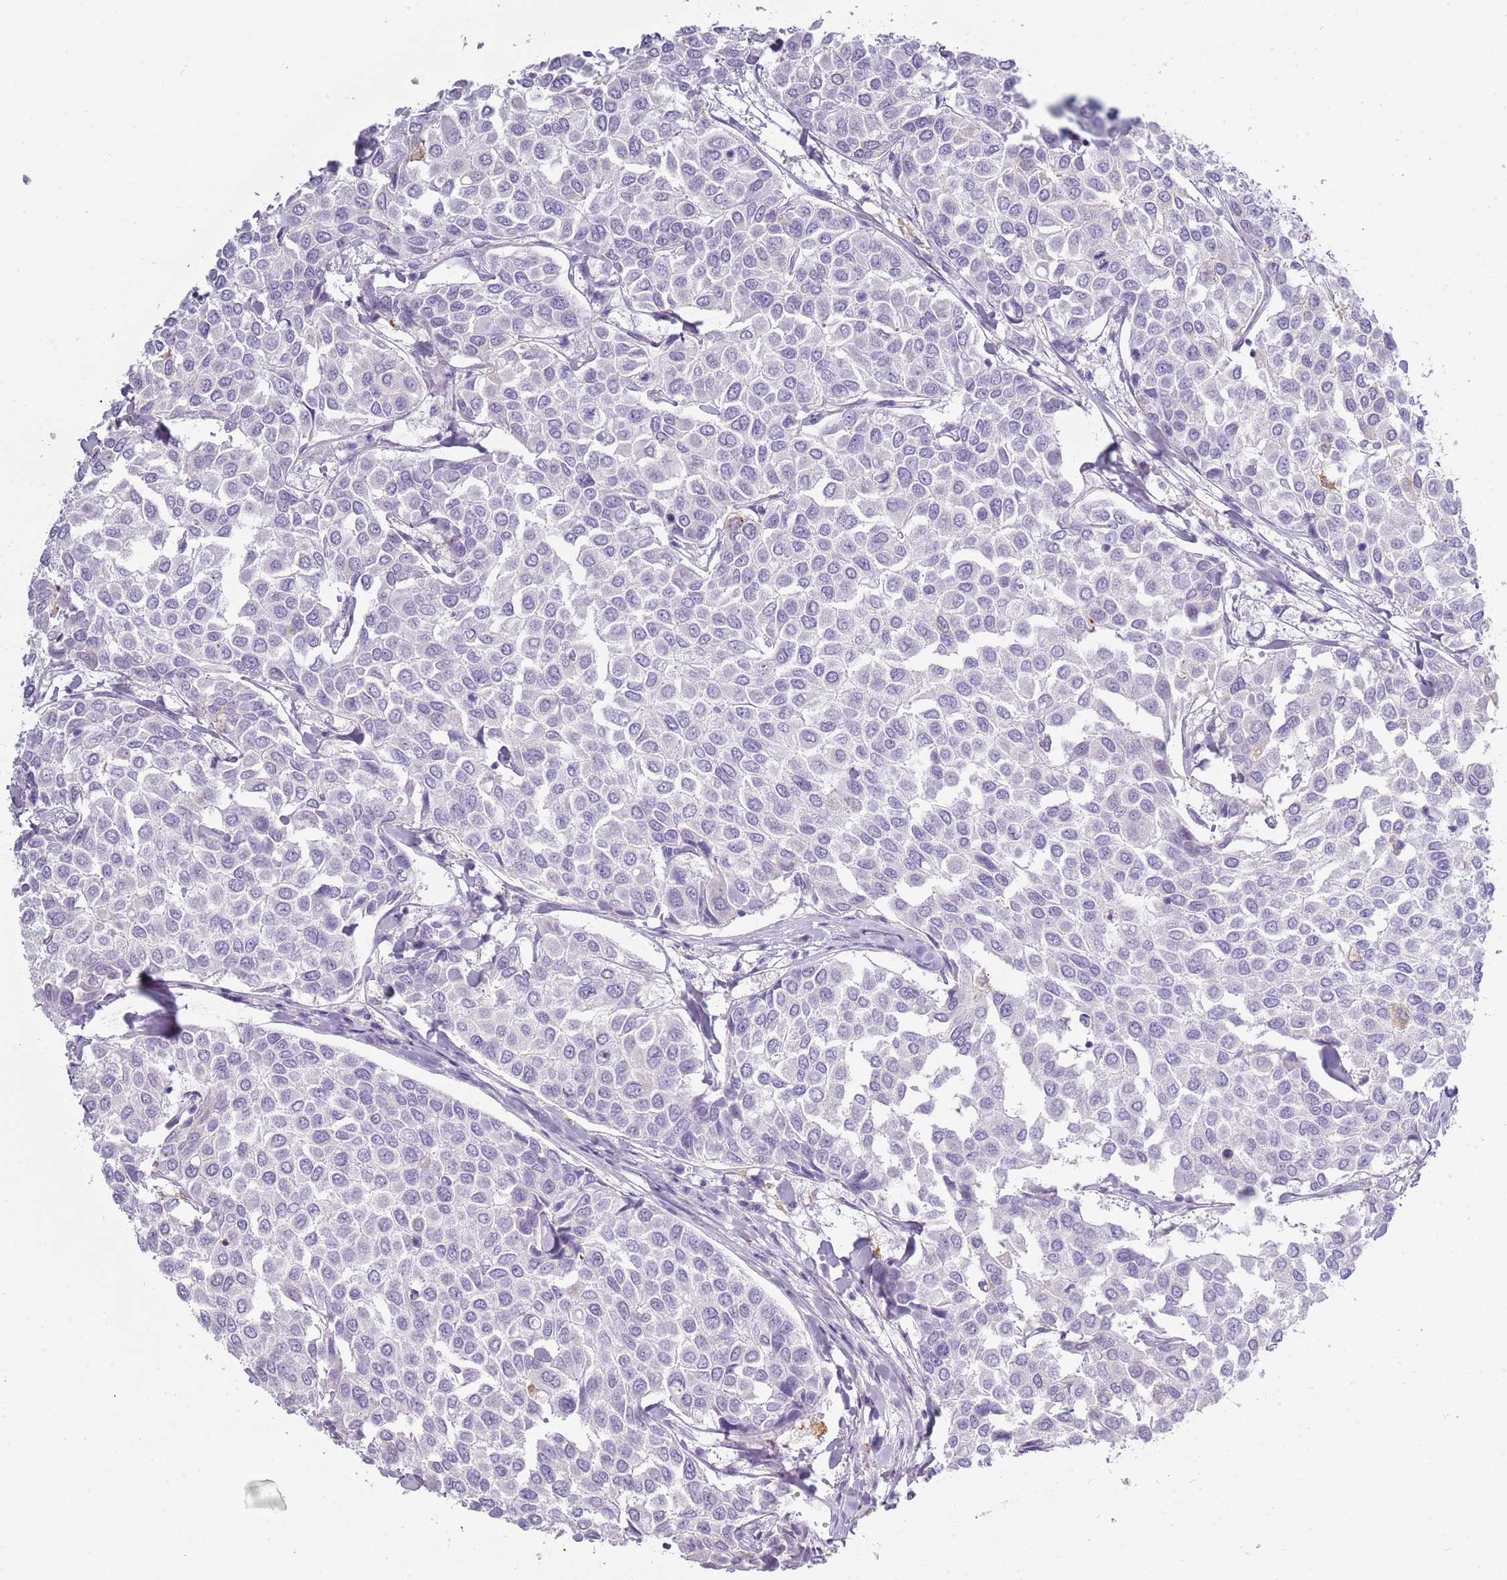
{"staining": {"intensity": "negative", "quantity": "none", "location": "none"}, "tissue": "breast cancer", "cell_type": "Tumor cells", "image_type": "cancer", "snomed": [{"axis": "morphology", "description": "Duct carcinoma"}, {"axis": "topography", "description": "Breast"}], "caption": "This is an immunohistochemistry photomicrograph of breast cancer. There is no expression in tumor cells.", "gene": "COLEC12", "patient": {"sex": "female", "age": 55}}